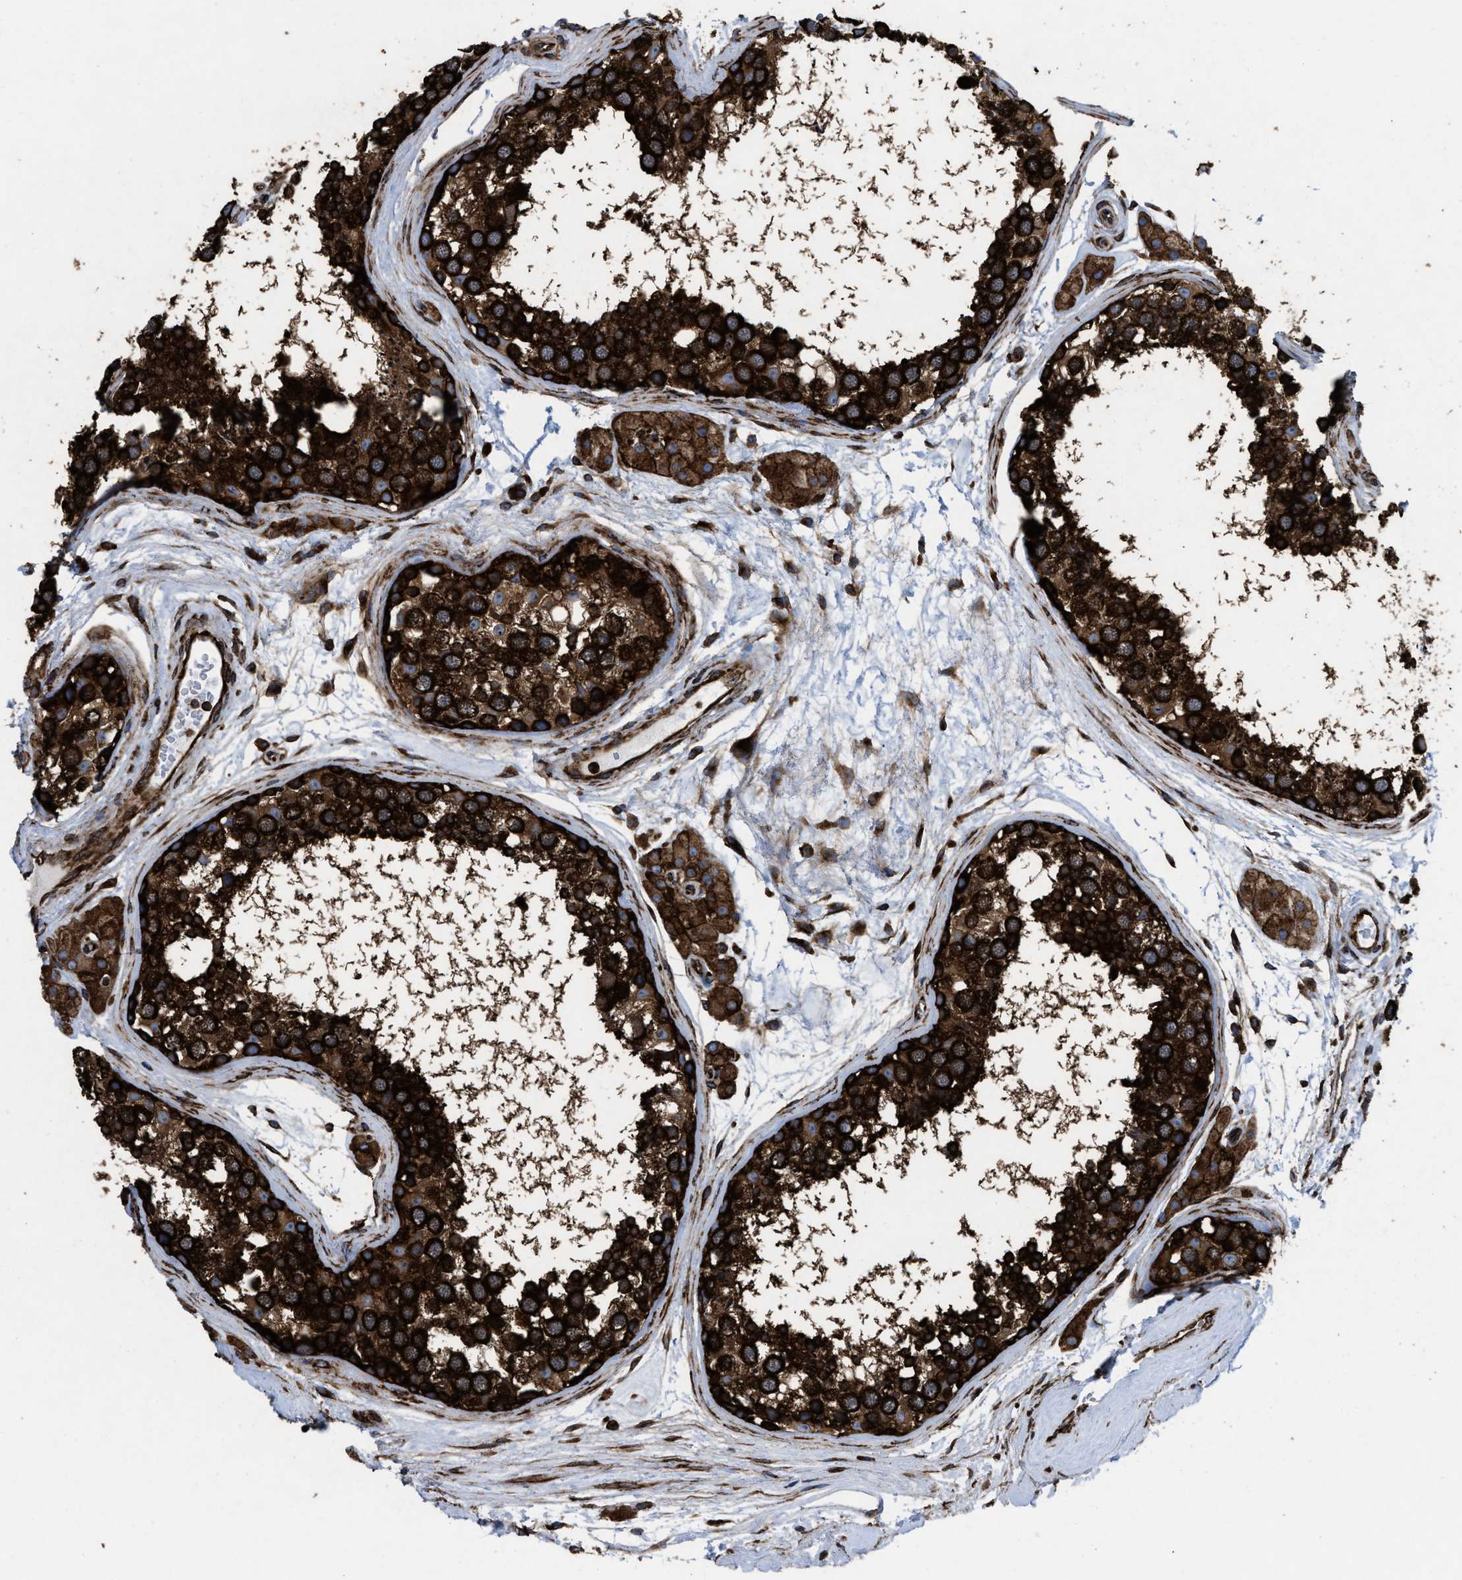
{"staining": {"intensity": "strong", "quantity": ">75%", "location": "cytoplasmic/membranous"}, "tissue": "testis", "cell_type": "Cells in seminiferous ducts", "image_type": "normal", "snomed": [{"axis": "morphology", "description": "Normal tissue, NOS"}, {"axis": "topography", "description": "Testis"}], "caption": "DAB immunohistochemical staining of normal human testis reveals strong cytoplasmic/membranous protein staining in about >75% of cells in seminiferous ducts. (Stains: DAB in brown, nuclei in blue, Microscopy: brightfield microscopy at high magnification).", "gene": "CAPRIN1", "patient": {"sex": "male", "age": 56}}